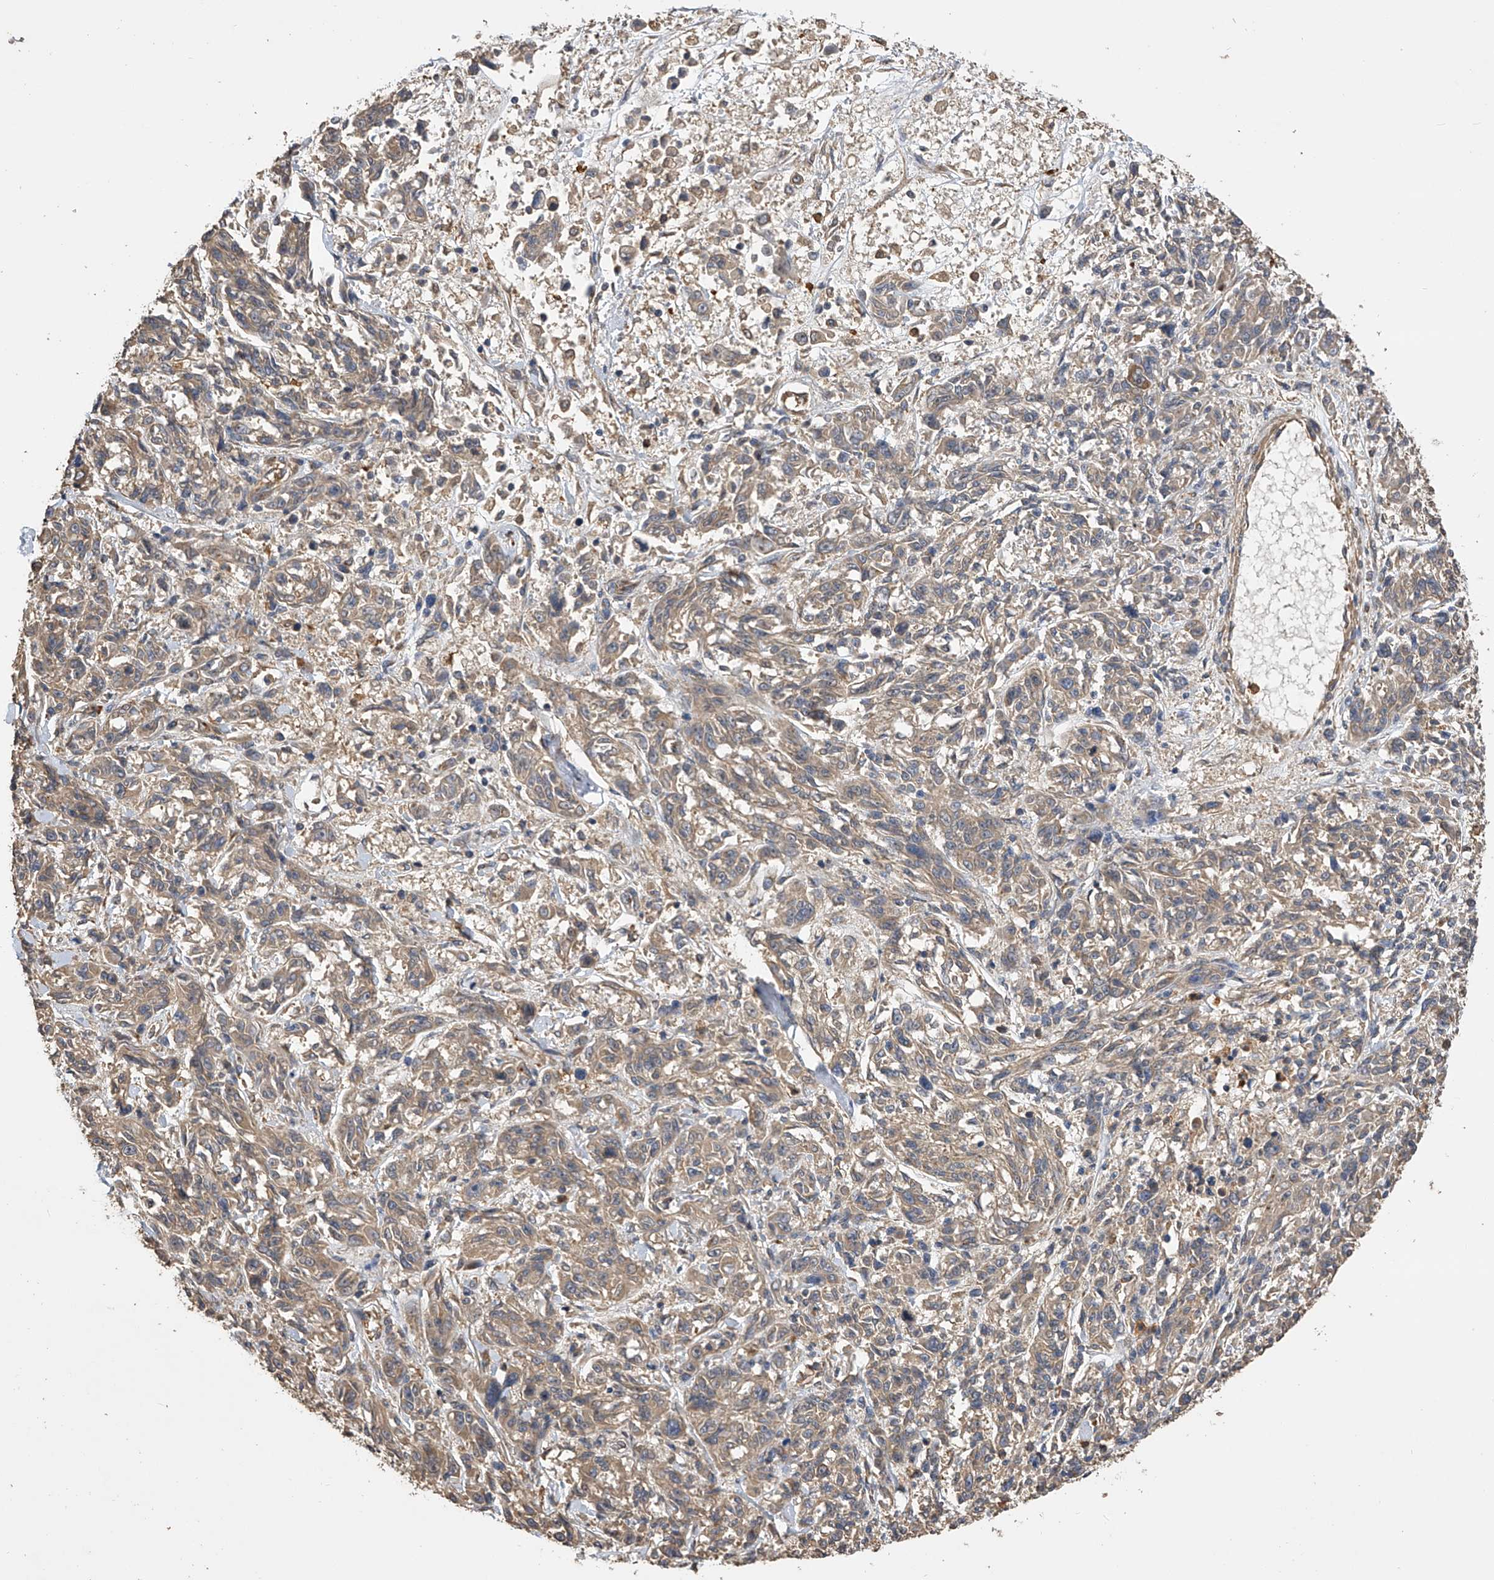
{"staining": {"intensity": "moderate", "quantity": "25%-75%", "location": "cytoplasmic/membranous"}, "tissue": "melanoma", "cell_type": "Tumor cells", "image_type": "cancer", "snomed": [{"axis": "morphology", "description": "Malignant melanoma, NOS"}, {"axis": "topography", "description": "Skin"}], "caption": "DAB immunohistochemical staining of human malignant melanoma displays moderate cytoplasmic/membranous protein expression in about 25%-75% of tumor cells. (IHC, brightfield microscopy, high magnification).", "gene": "PTPRA", "patient": {"sex": "male", "age": 53}}